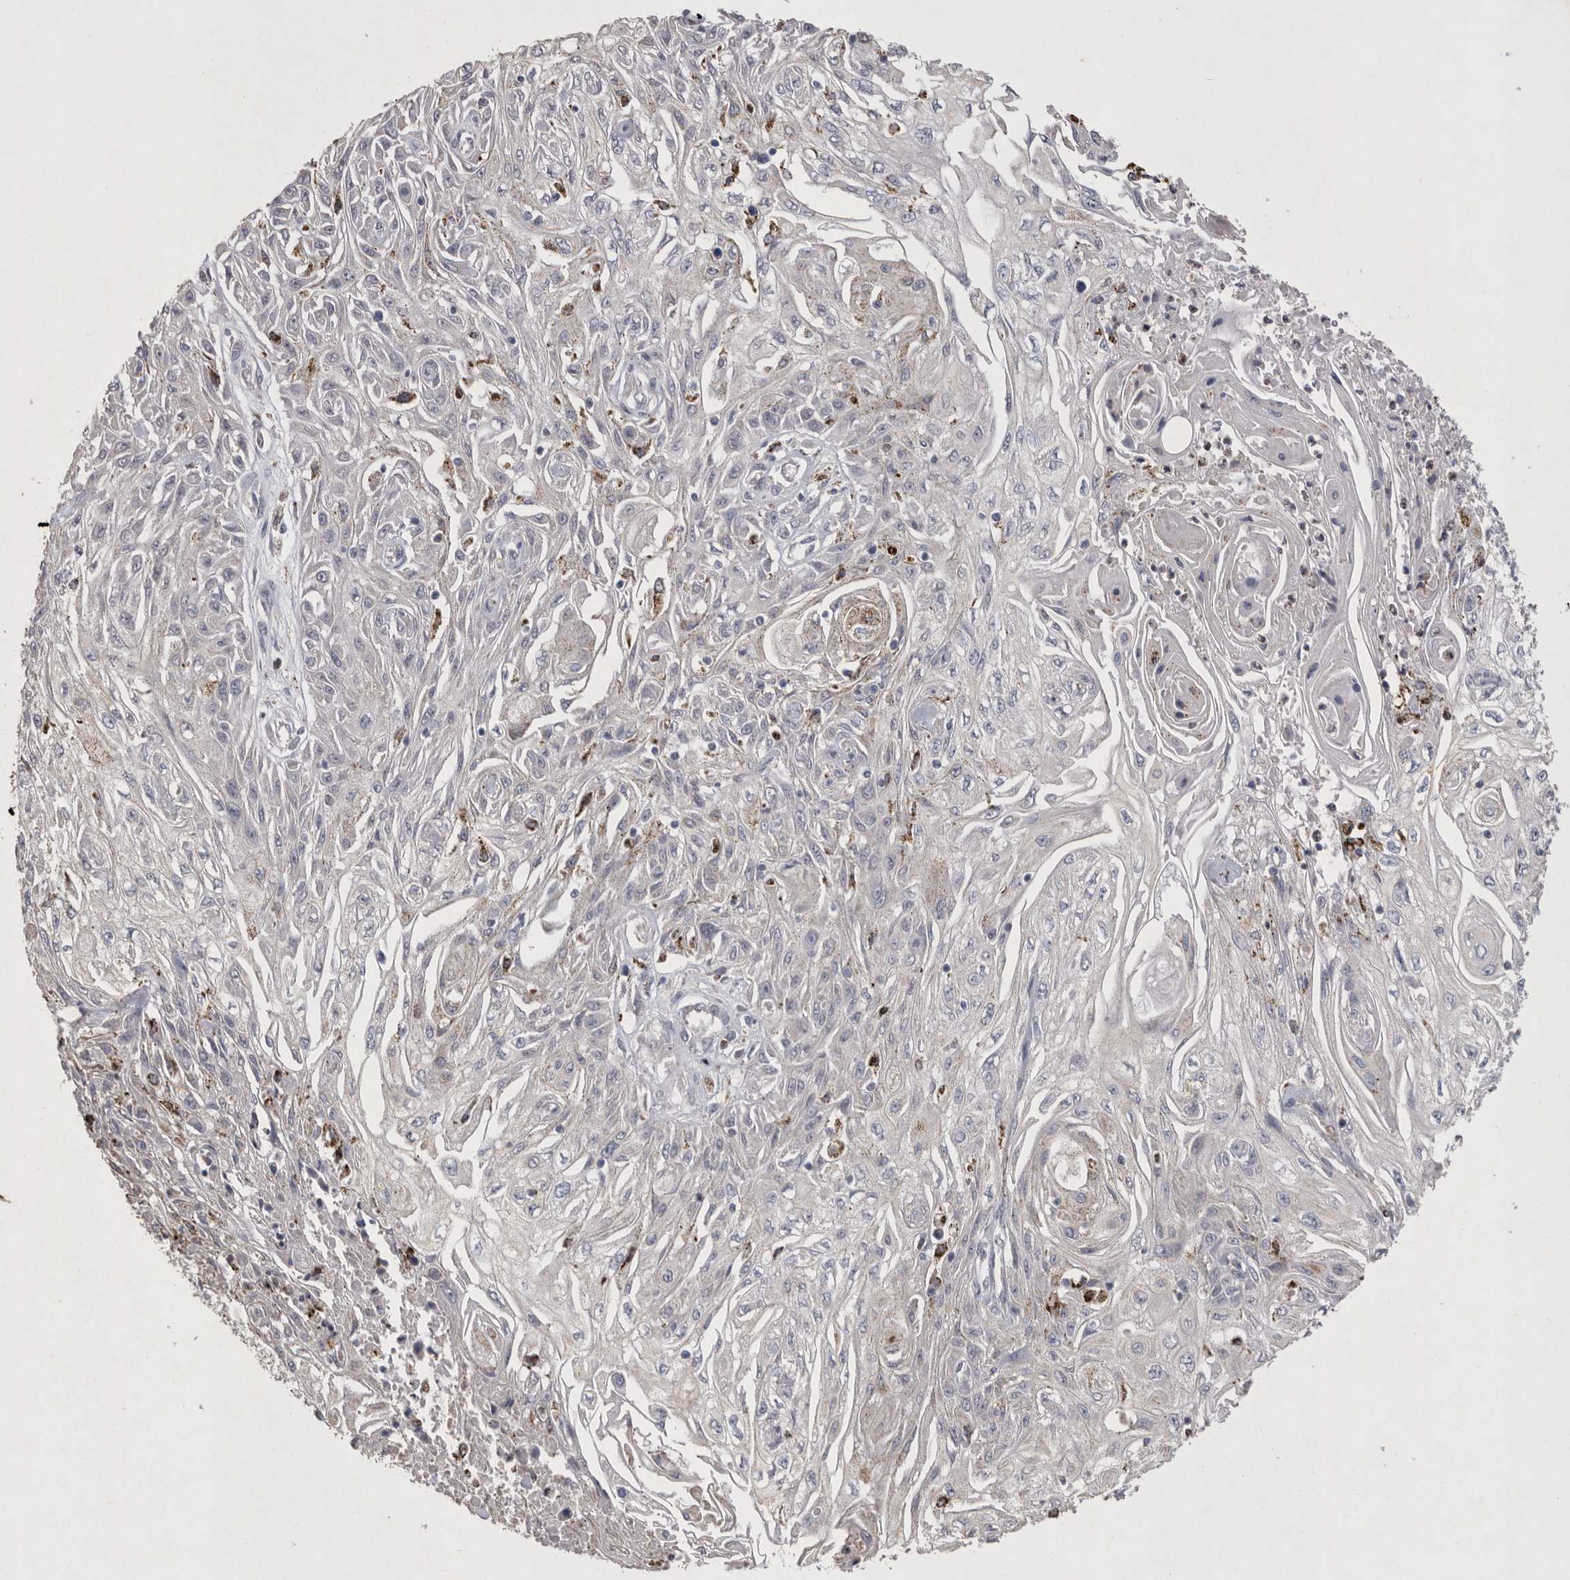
{"staining": {"intensity": "negative", "quantity": "none", "location": "none"}, "tissue": "skin cancer", "cell_type": "Tumor cells", "image_type": "cancer", "snomed": [{"axis": "morphology", "description": "Squamous cell carcinoma, NOS"}, {"axis": "morphology", "description": "Squamous cell carcinoma, metastatic, NOS"}, {"axis": "topography", "description": "Skin"}, {"axis": "topography", "description": "Lymph node"}], "caption": "The micrograph reveals no significant expression in tumor cells of skin cancer.", "gene": "DKK3", "patient": {"sex": "male", "age": 75}}